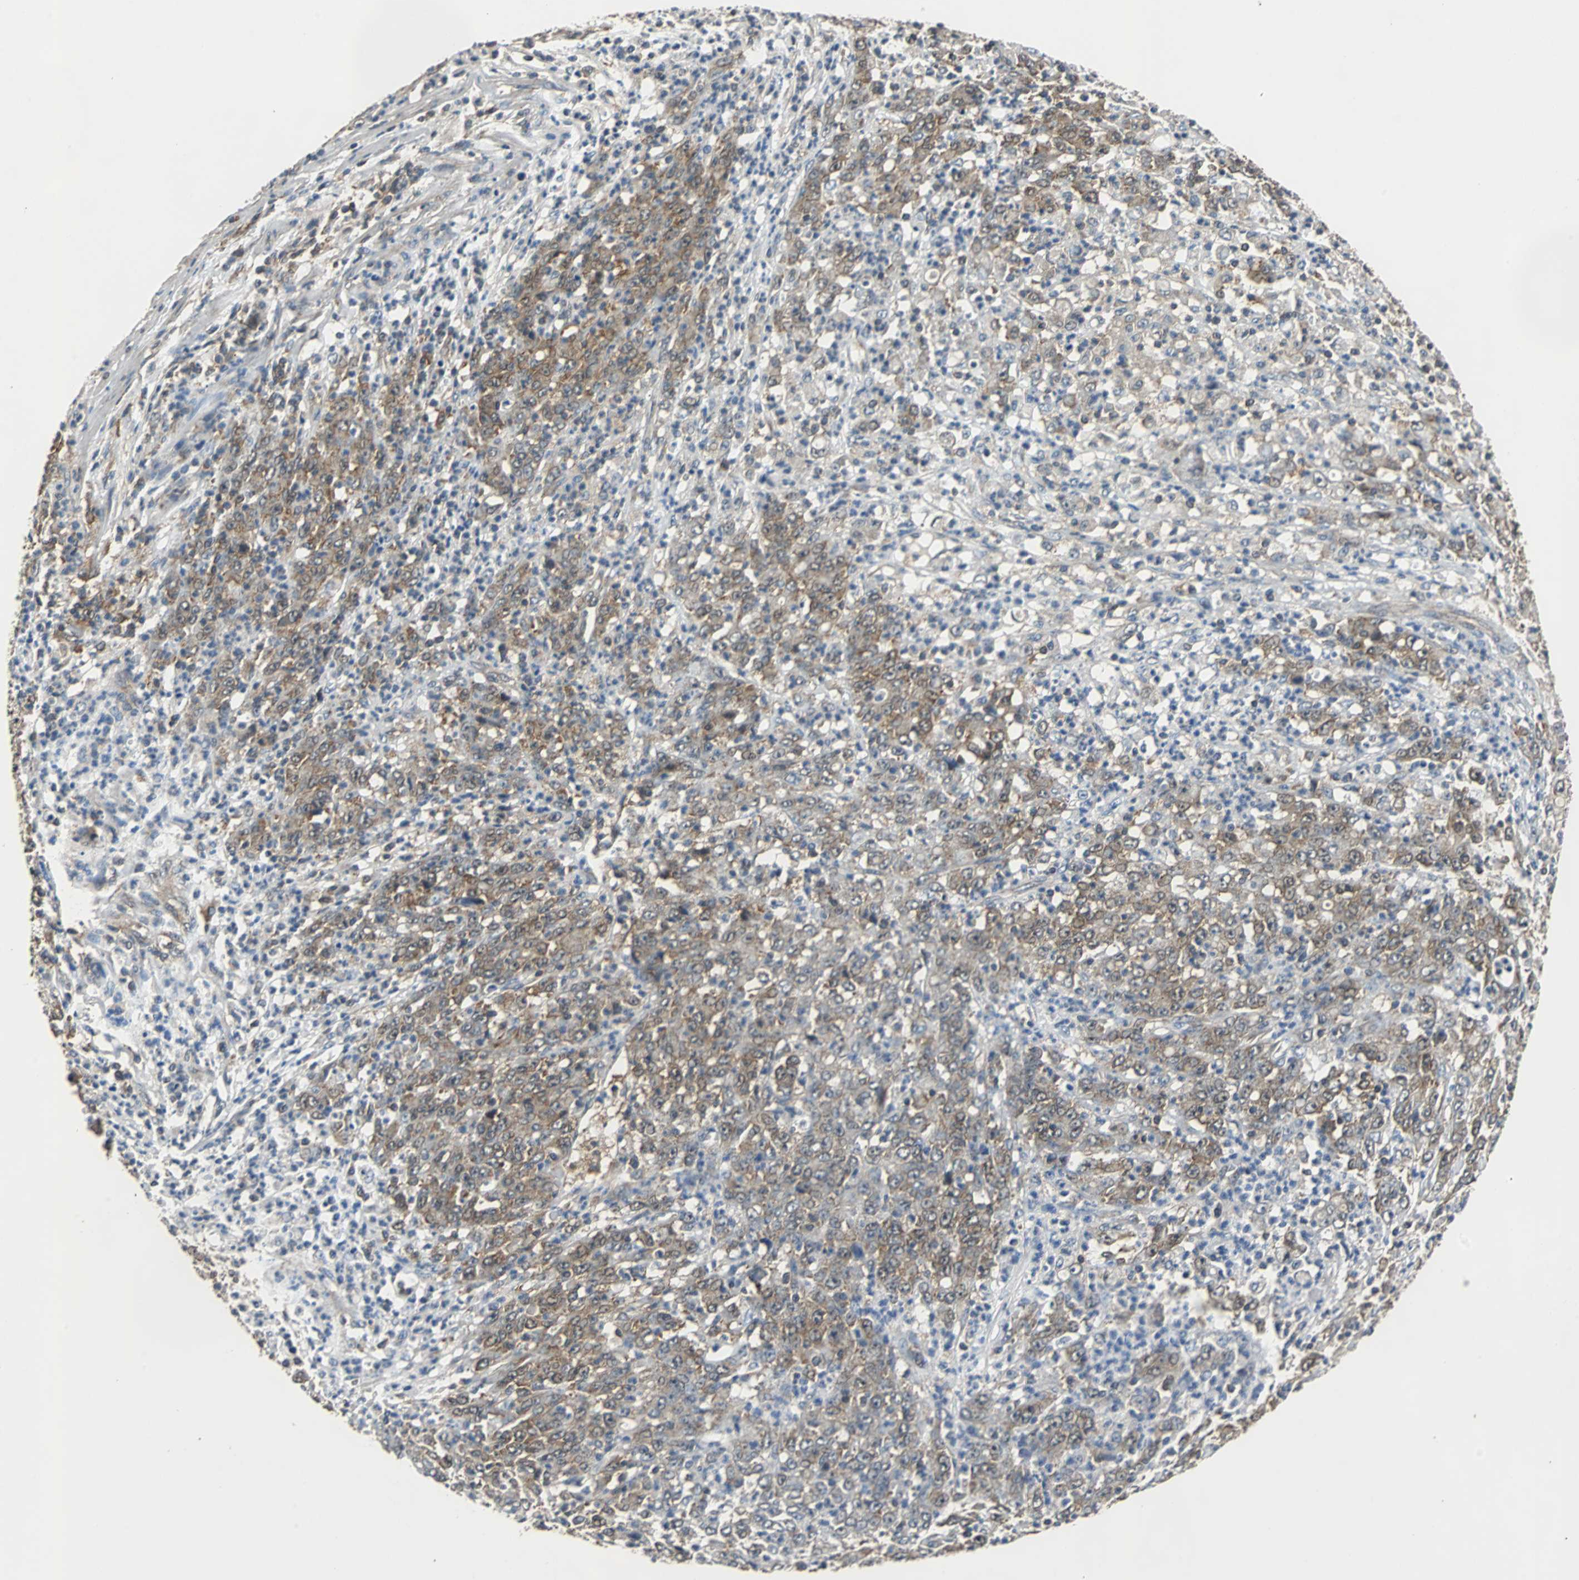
{"staining": {"intensity": "moderate", "quantity": ">75%", "location": "cytoplasmic/membranous"}, "tissue": "stomach cancer", "cell_type": "Tumor cells", "image_type": "cancer", "snomed": [{"axis": "morphology", "description": "Adenocarcinoma, NOS"}, {"axis": "topography", "description": "Stomach, lower"}], "caption": "Stomach cancer stained for a protein (brown) displays moderate cytoplasmic/membranous positive positivity in about >75% of tumor cells.", "gene": "VBP1", "patient": {"sex": "female", "age": 71}}